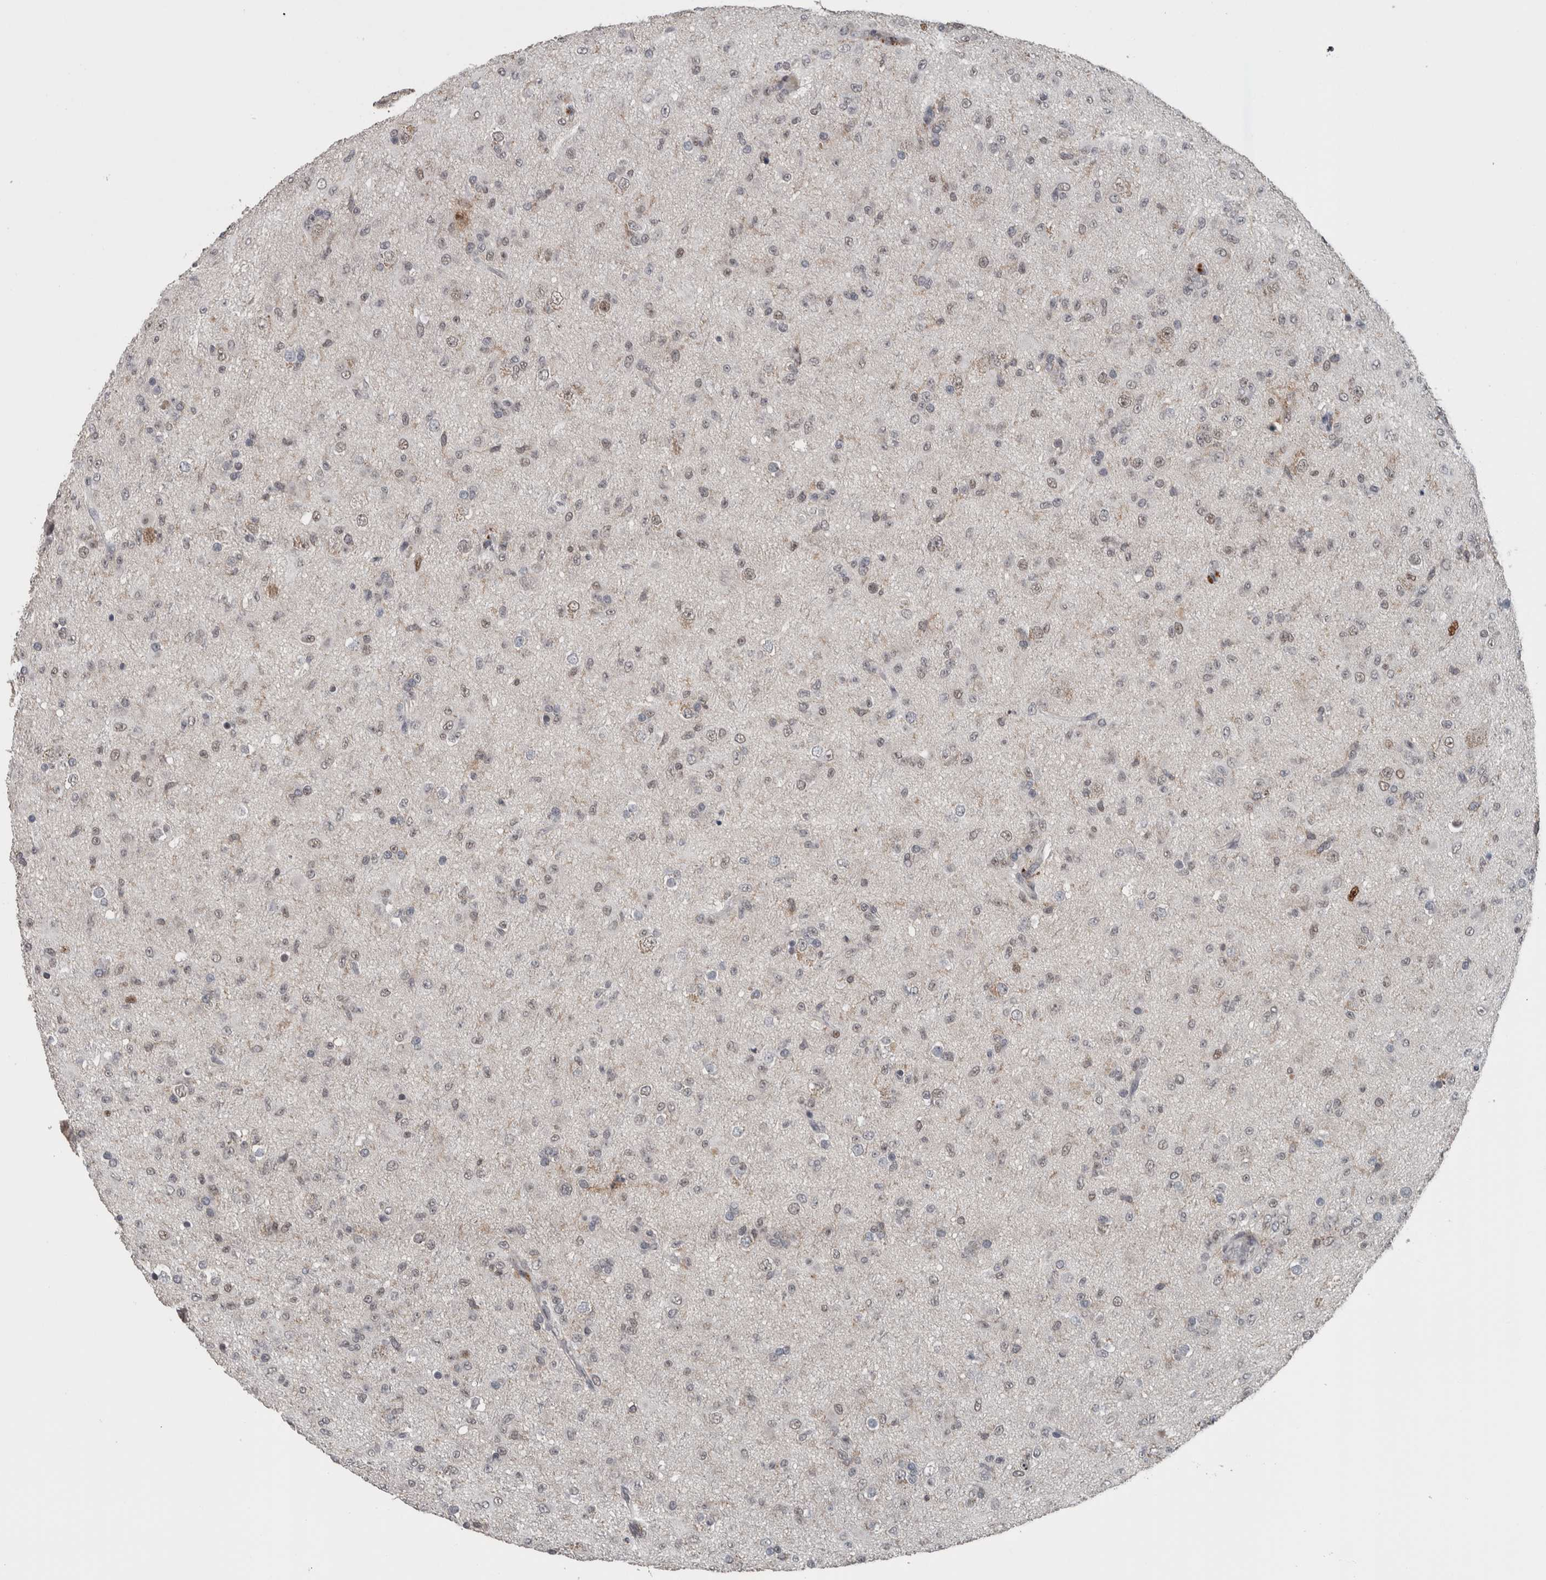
{"staining": {"intensity": "weak", "quantity": "<25%", "location": "nuclear"}, "tissue": "glioma", "cell_type": "Tumor cells", "image_type": "cancer", "snomed": [{"axis": "morphology", "description": "Glioma, malignant, Low grade"}, {"axis": "topography", "description": "Brain"}], "caption": "Photomicrograph shows no protein expression in tumor cells of malignant glioma (low-grade) tissue.", "gene": "ZBTB21", "patient": {"sex": "male", "age": 65}}